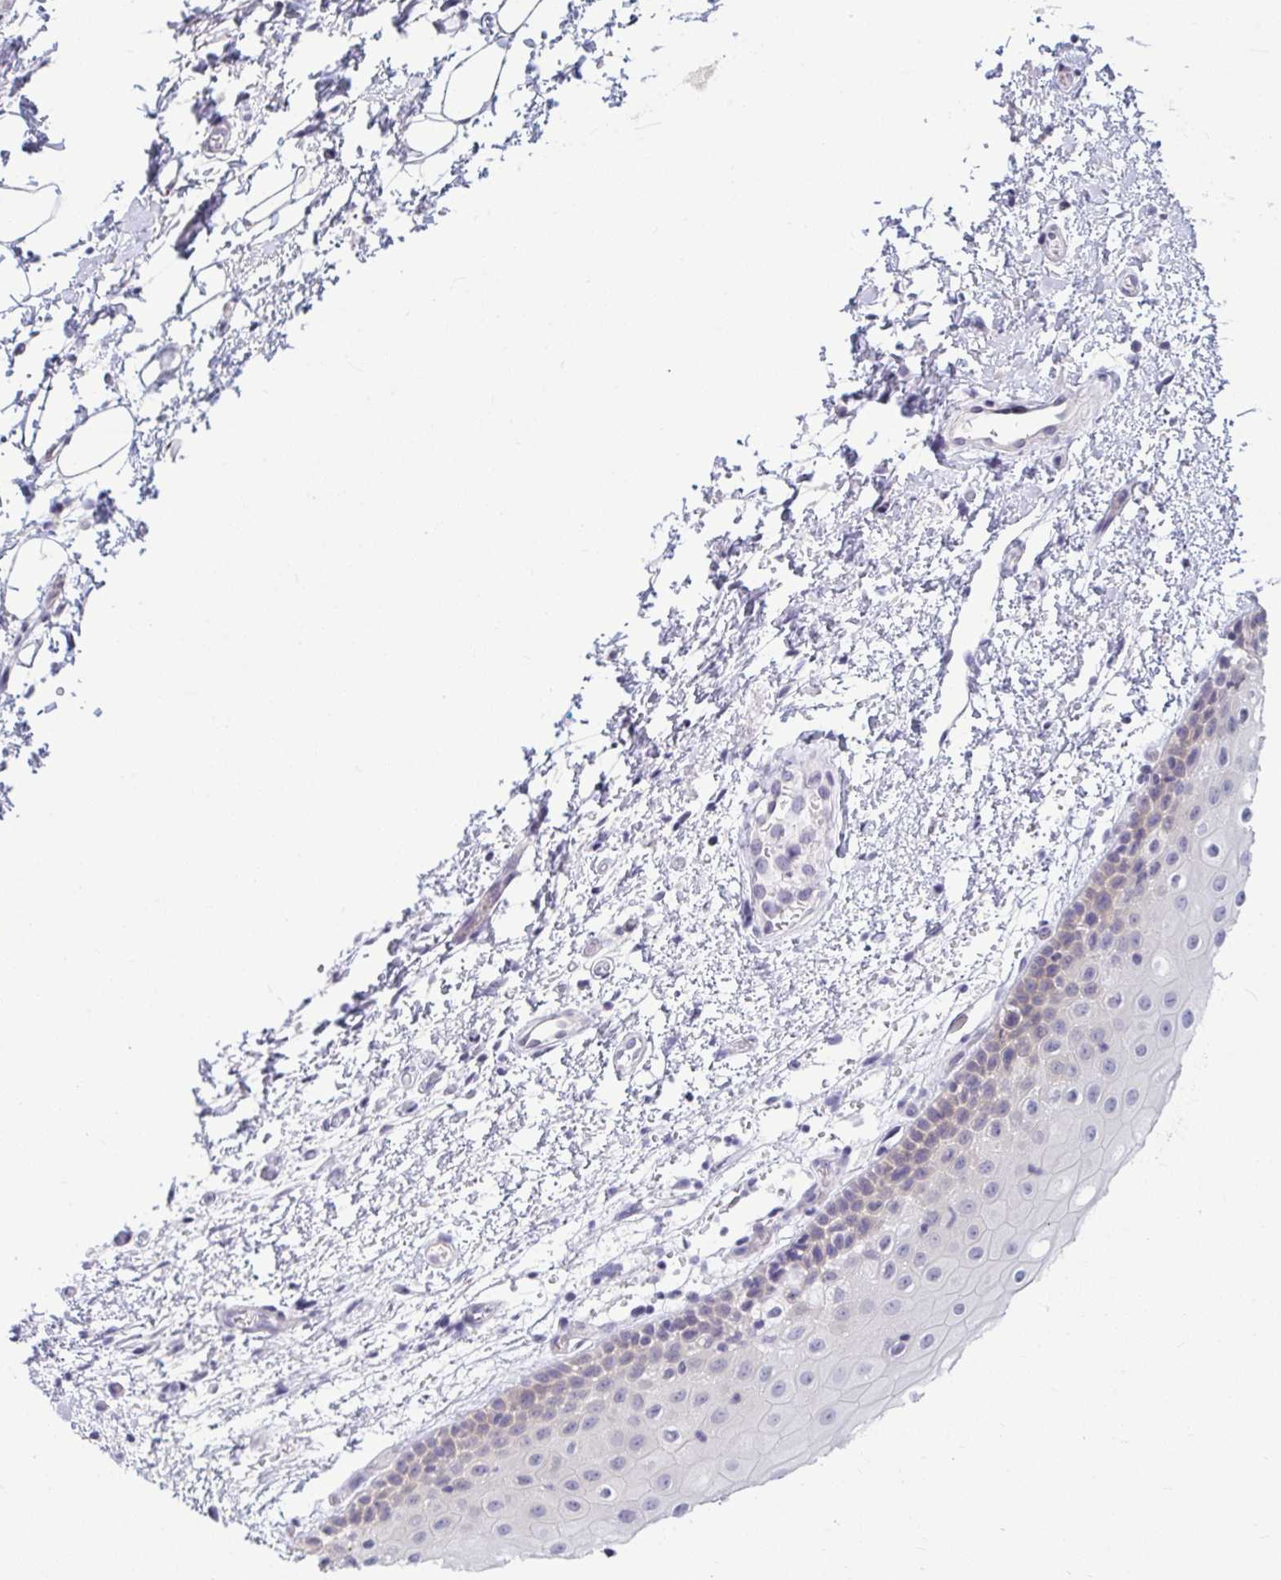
{"staining": {"intensity": "negative", "quantity": "none", "location": "none"}, "tissue": "oral mucosa", "cell_type": "Squamous epithelial cells", "image_type": "normal", "snomed": [{"axis": "morphology", "description": "Normal tissue, NOS"}, {"axis": "topography", "description": "Oral tissue"}], "caption": "Immunohistochemistry (IHC) of normal human oral mucosa shows no positivity in squamous epithelial cells.", "gene": "TBC1D4", "patient": {"sex": "female", "age": 82}}